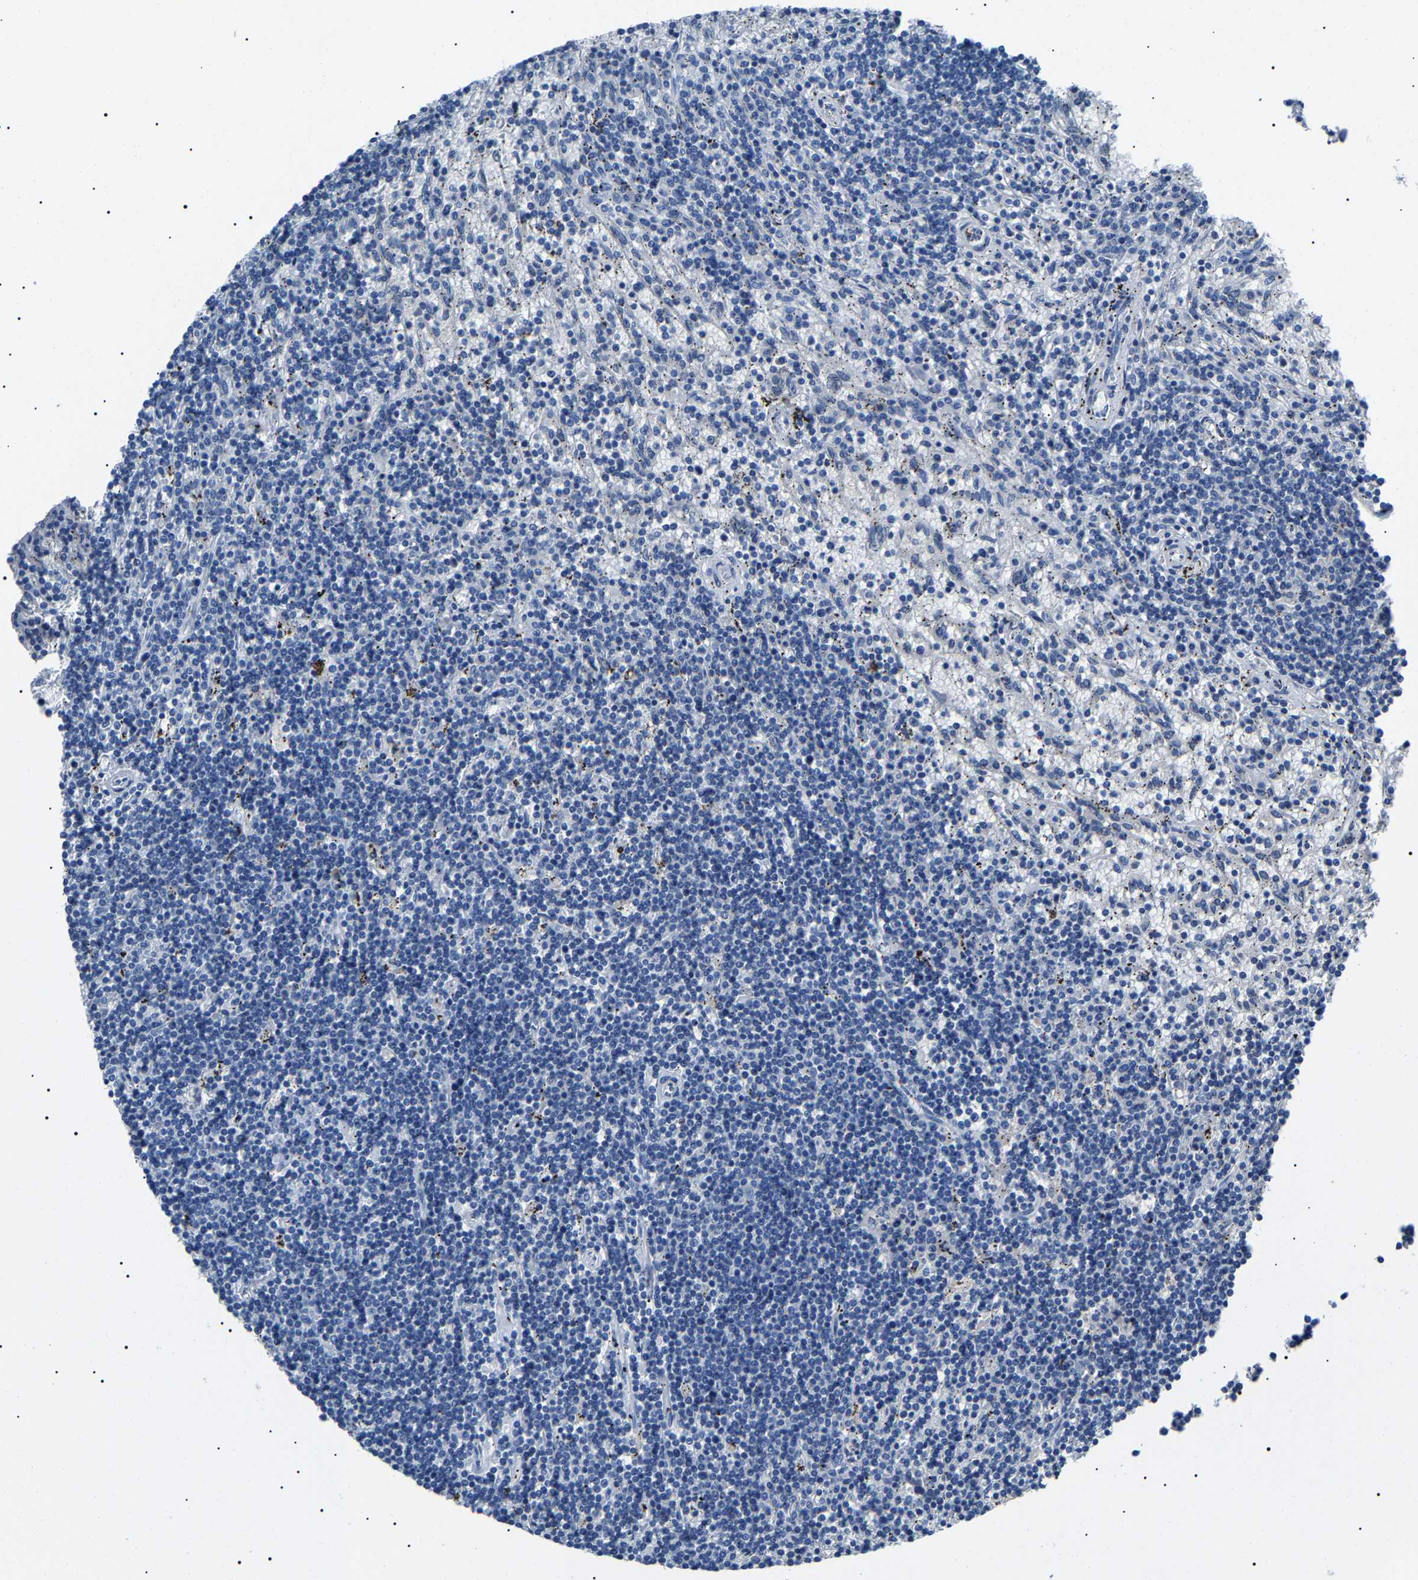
{"staining": {"intensity": "negative", "quantity": "none", "location": "none"}, "tissue": "lymphoma", "cell_type": "Tumor cells", "image_type": "cancer", "snomed": [{"axis": "morphology", "description": "Malignant lymphoma, non-Hodgkin's type, Low grade"}, {"axis": "topography", "description": "Spleen"}], "caption": "The photomicrograph shows no staining of tumor cells in lymphoma. (Stains: DAB (3,3'-diaminobenzidine) immunohistochemistry with hematoxylin counter stain, Microscopy: brightfield microscopy at high magnification).", "gene": "KLK15", "patient": {"sex": "male", "age": 76}}